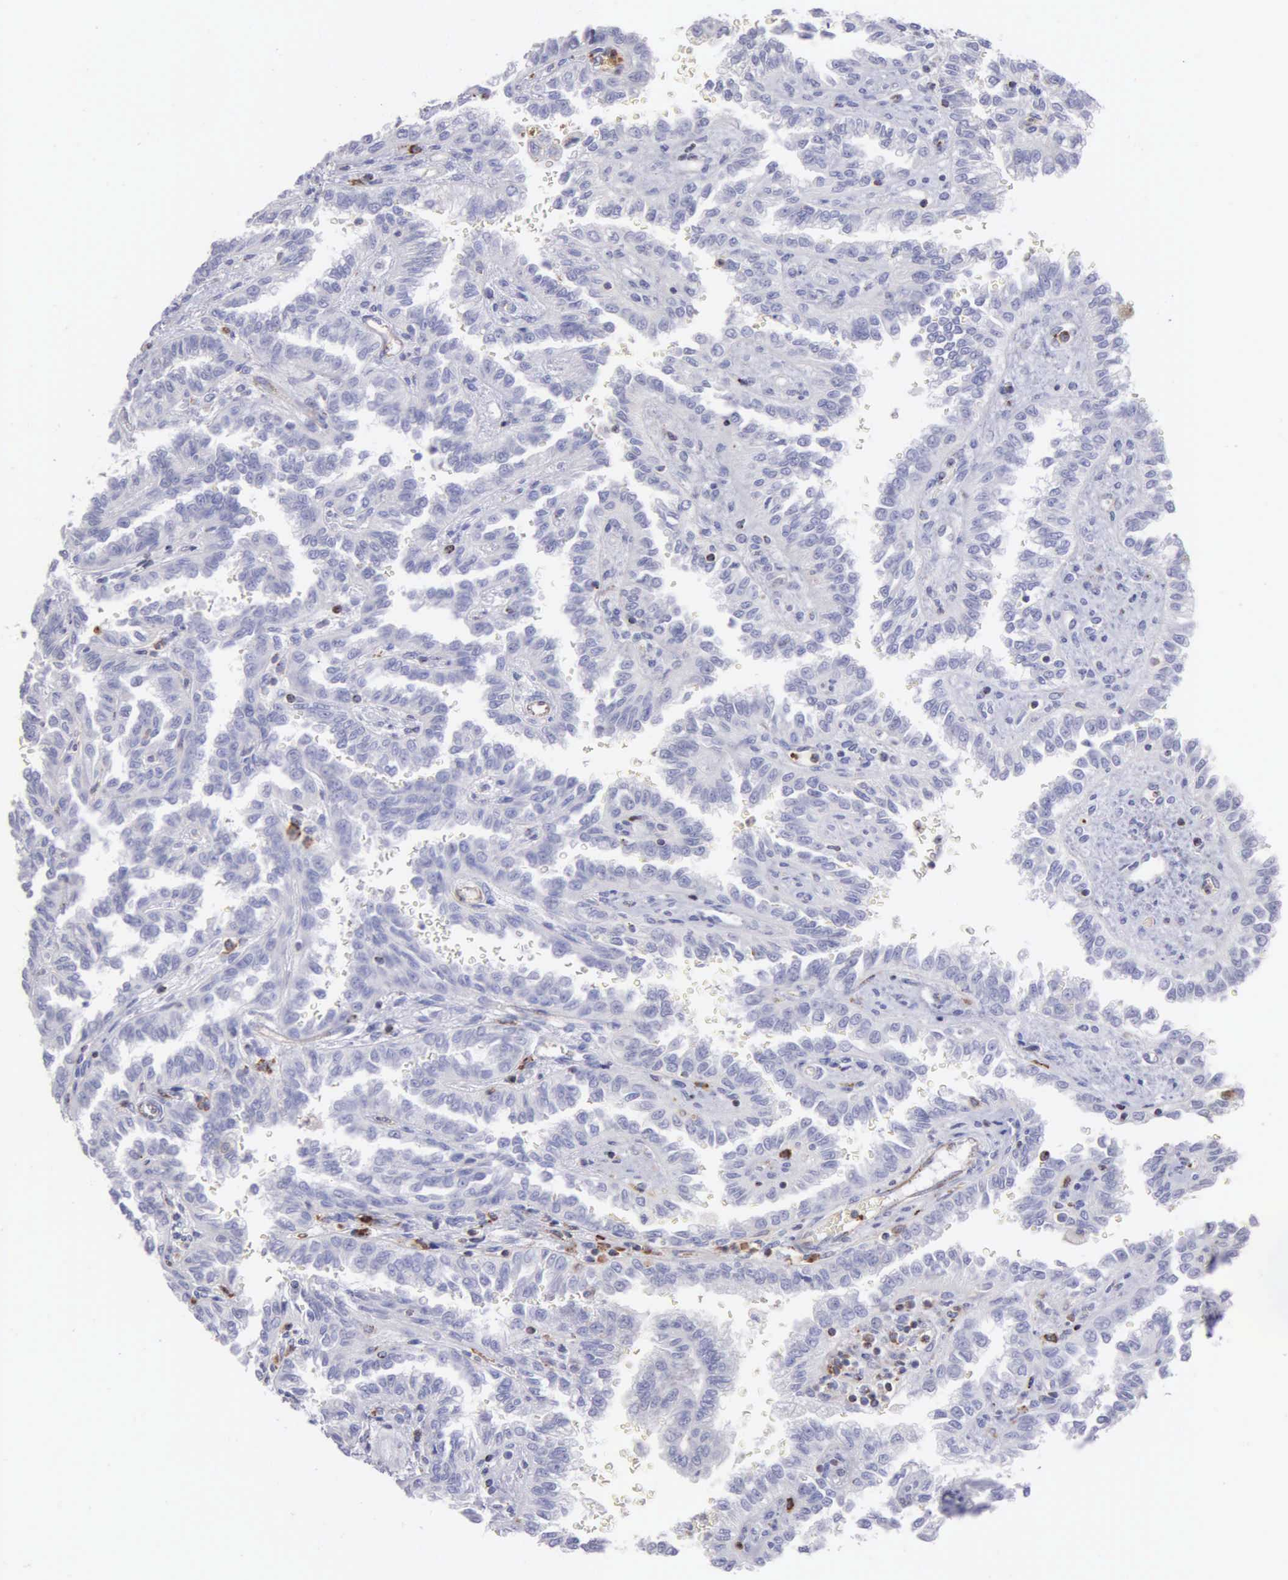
{"staining": {"intensity": "negative", "quantity": "none", "location": "none"}, "tissue": "renal cancer", "cell_type": "Tumor cells", "image_type": "cancer", "snomed": [{"axis": "morphology", "description": "Inflammation, NOS"}, {"axis": "morphology", "description": "Adenocarcinoma, NOS"}, {"axis": "topography", "description": "Kidney"}], "caption": "This is an immunohistochemistry image of human renal cancer (adenocarcinoma). There is no expression in tumor cells.", "gene": "SRGN", "patient": {"sex": "male", "age": 68}}